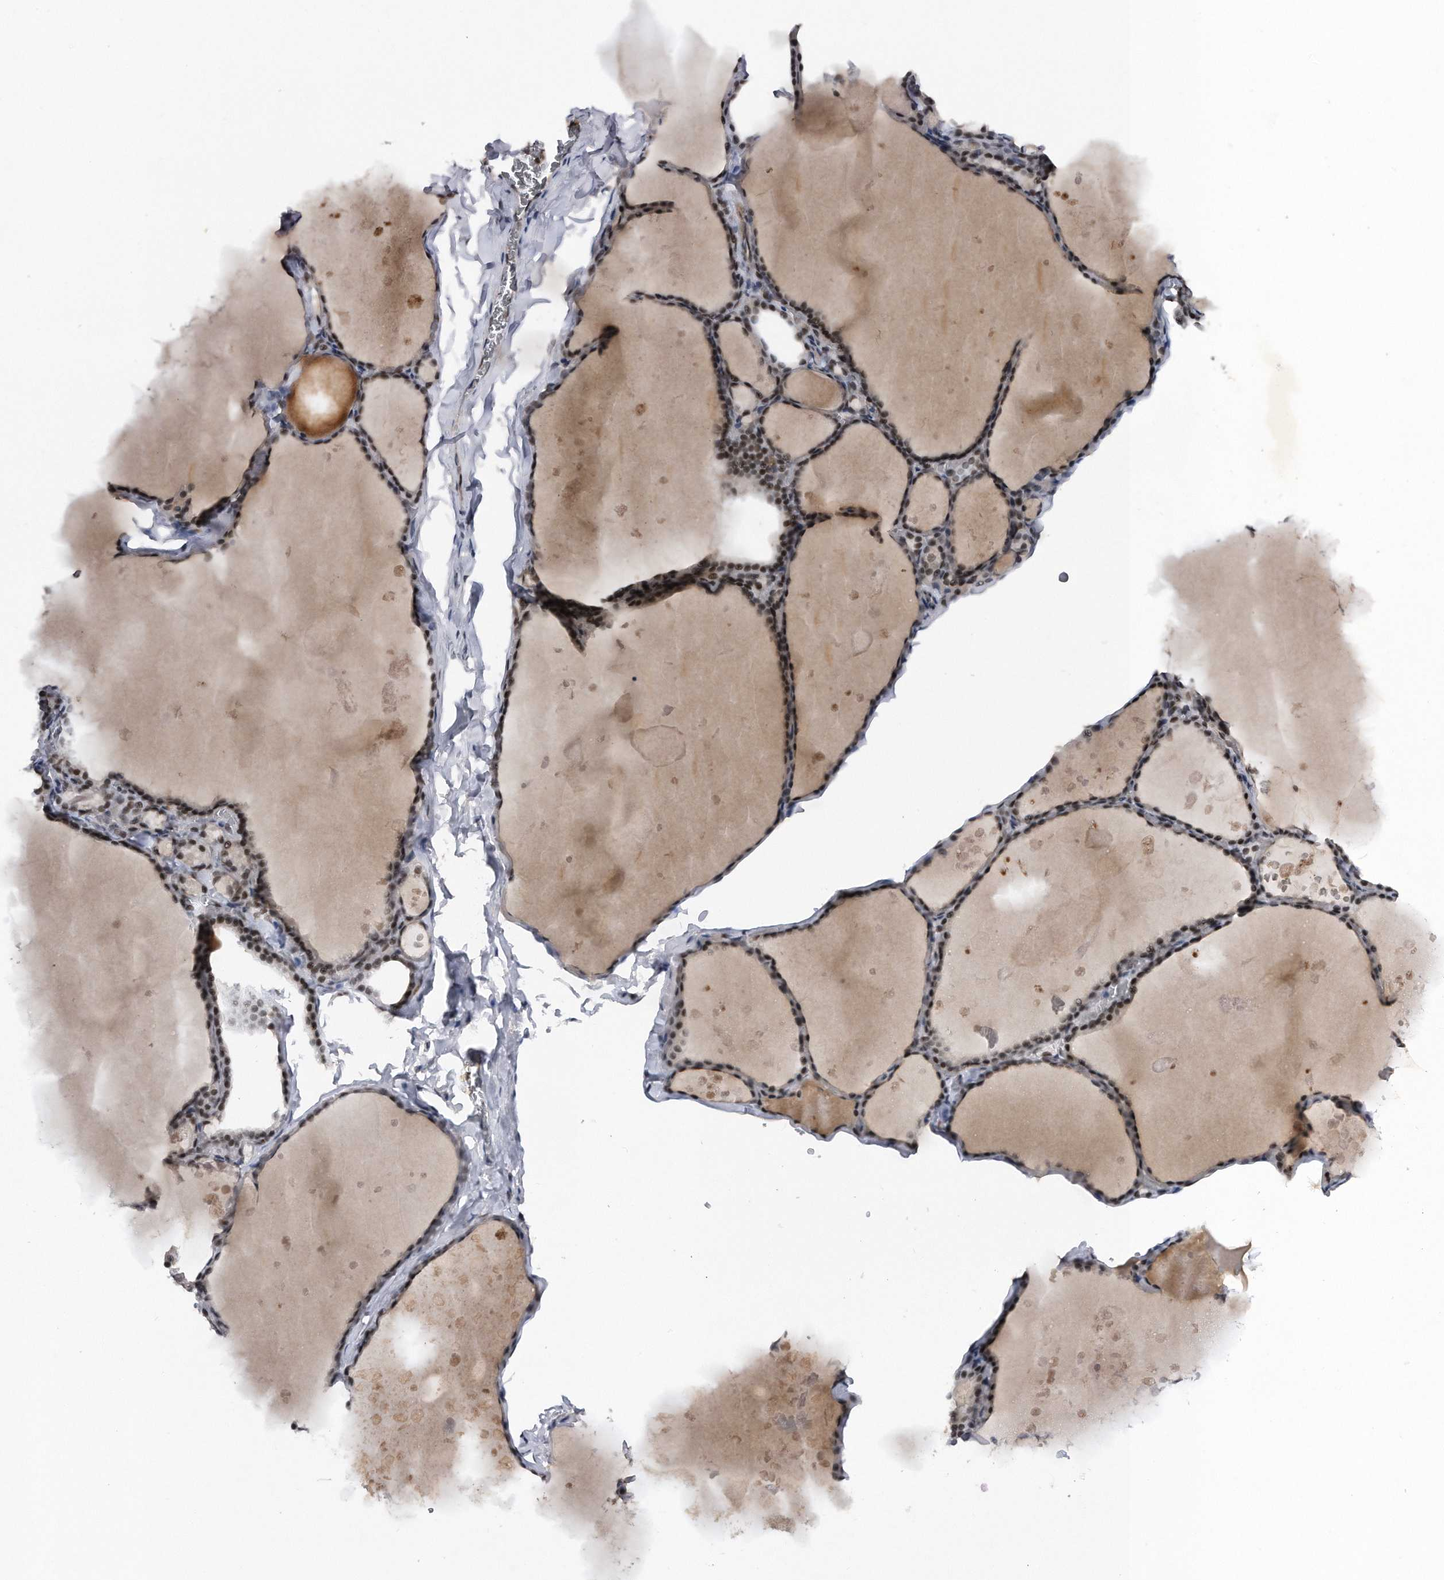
{"staining": {"intensity": "moderate", "quantity": "25%-75%", "location": "nuclear"}, "tissue": "thyroid gland", "cell_type": "Glandular cells", "image_type": "normal", "snomed": [{"axis": "morphology", "description": "Normal tissue, NOS"}, {"axis": "topography", "description": "Thyroid gland"}], "caption": "Brown immunohistochemical staining in normal thyroid gland demonstrates moderate nuclear expression in about 25%-75% of glandular cells.", "gene": "VIRMA", "patient": {"sex": "male", "age": 56}}